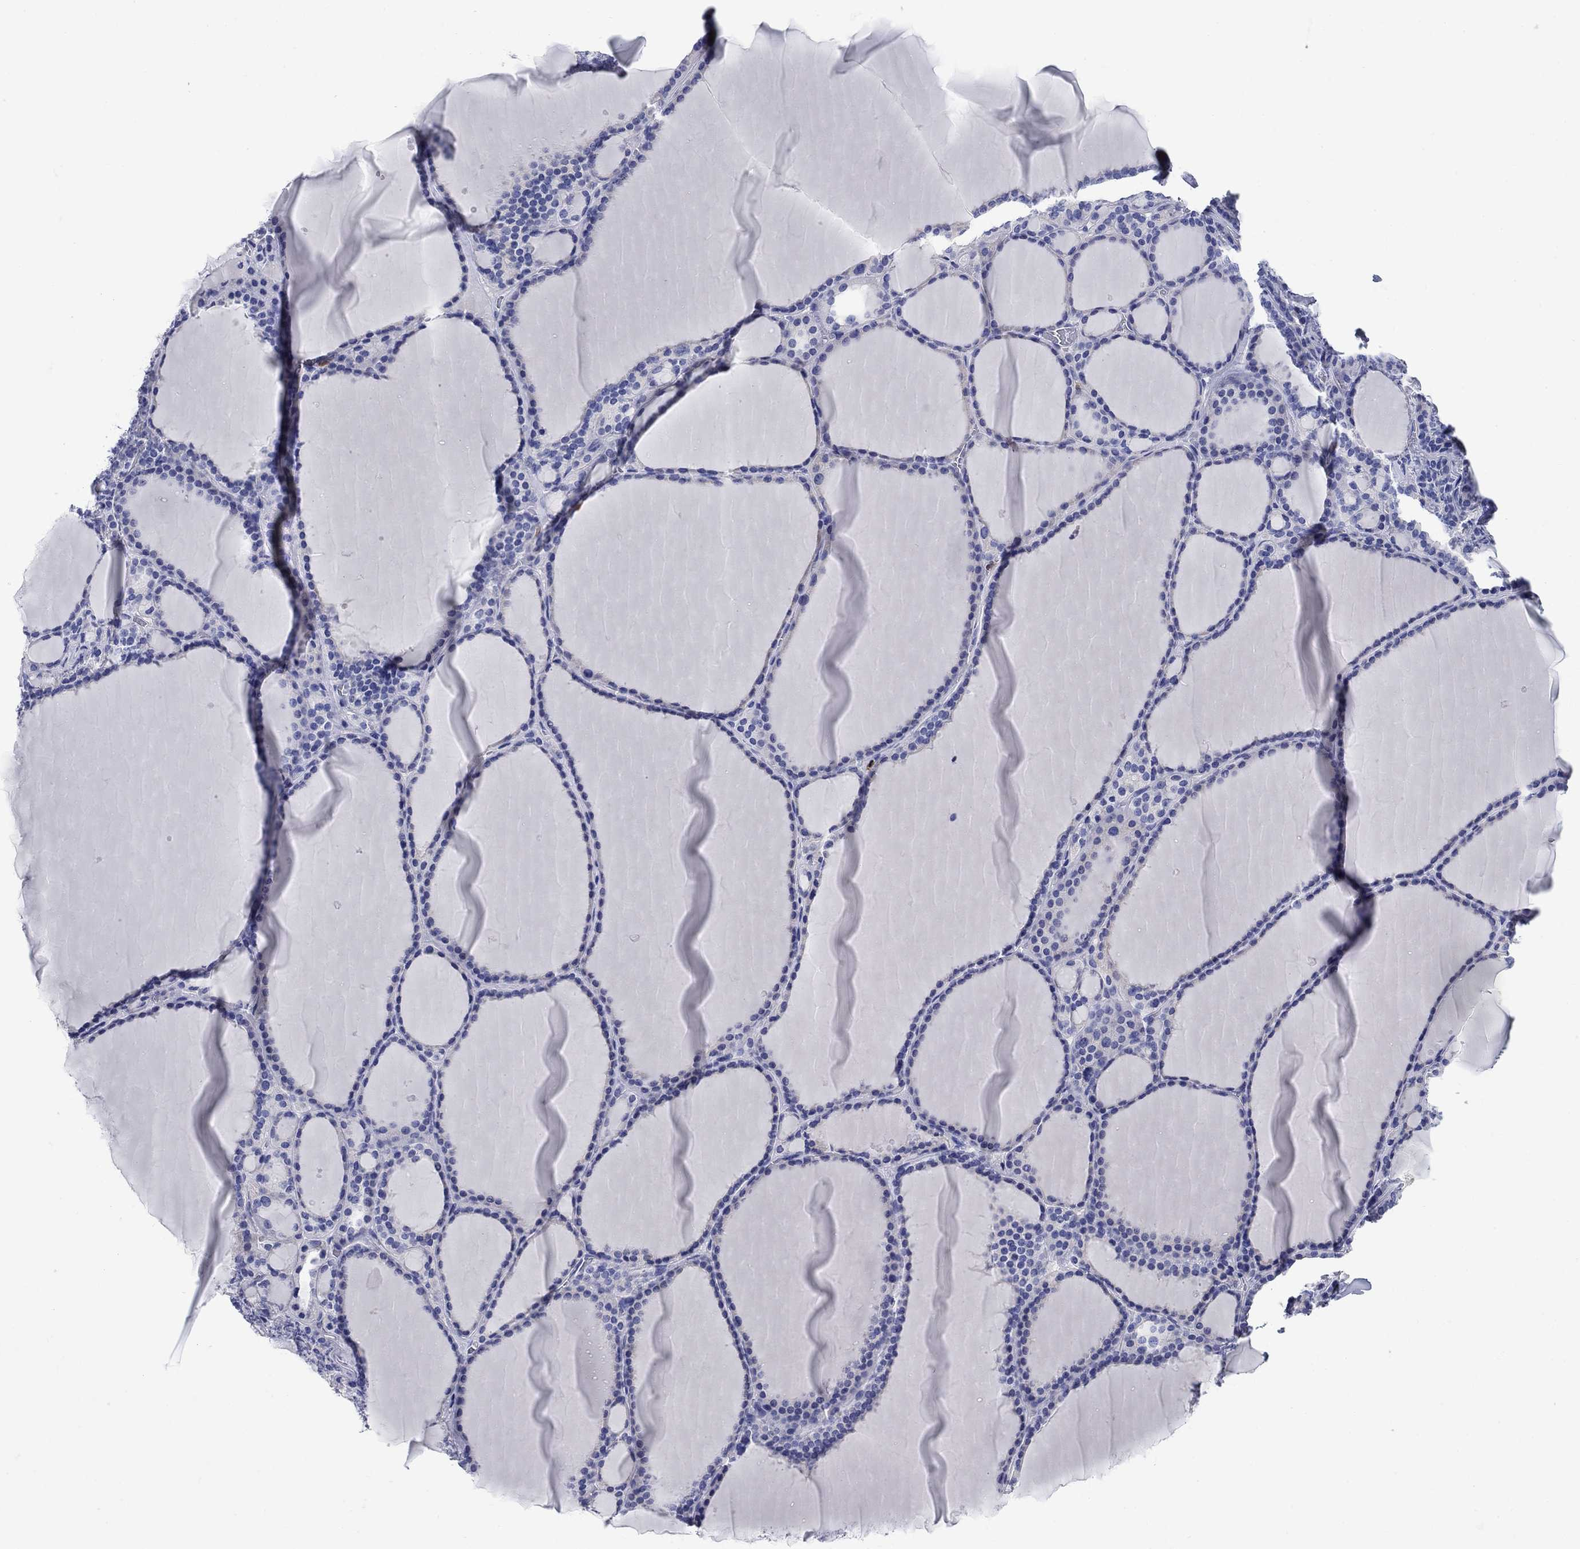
{"staining": {"intensity": "negative", "quantity": "none", "location": "none"}, "tissue": "thyroid gland", "cell_type": "Glandular cells", "image_type": "normal", "snomed": [{"axis": "morphology", "description": "Normal tissue, NOS"}, {"axis": "topography", "description": "Thyroid gland"}], "caption": "The histopathology image exhibits no staining of glandular cells in unremarkable thyroid gland. (DAB (3,3'-diaminobenzidine) immunohistochemistry (IHC) with hematoxylin counter stain).", "gene": "TFR2", "patient": {"sex": "male", "age": 63}}